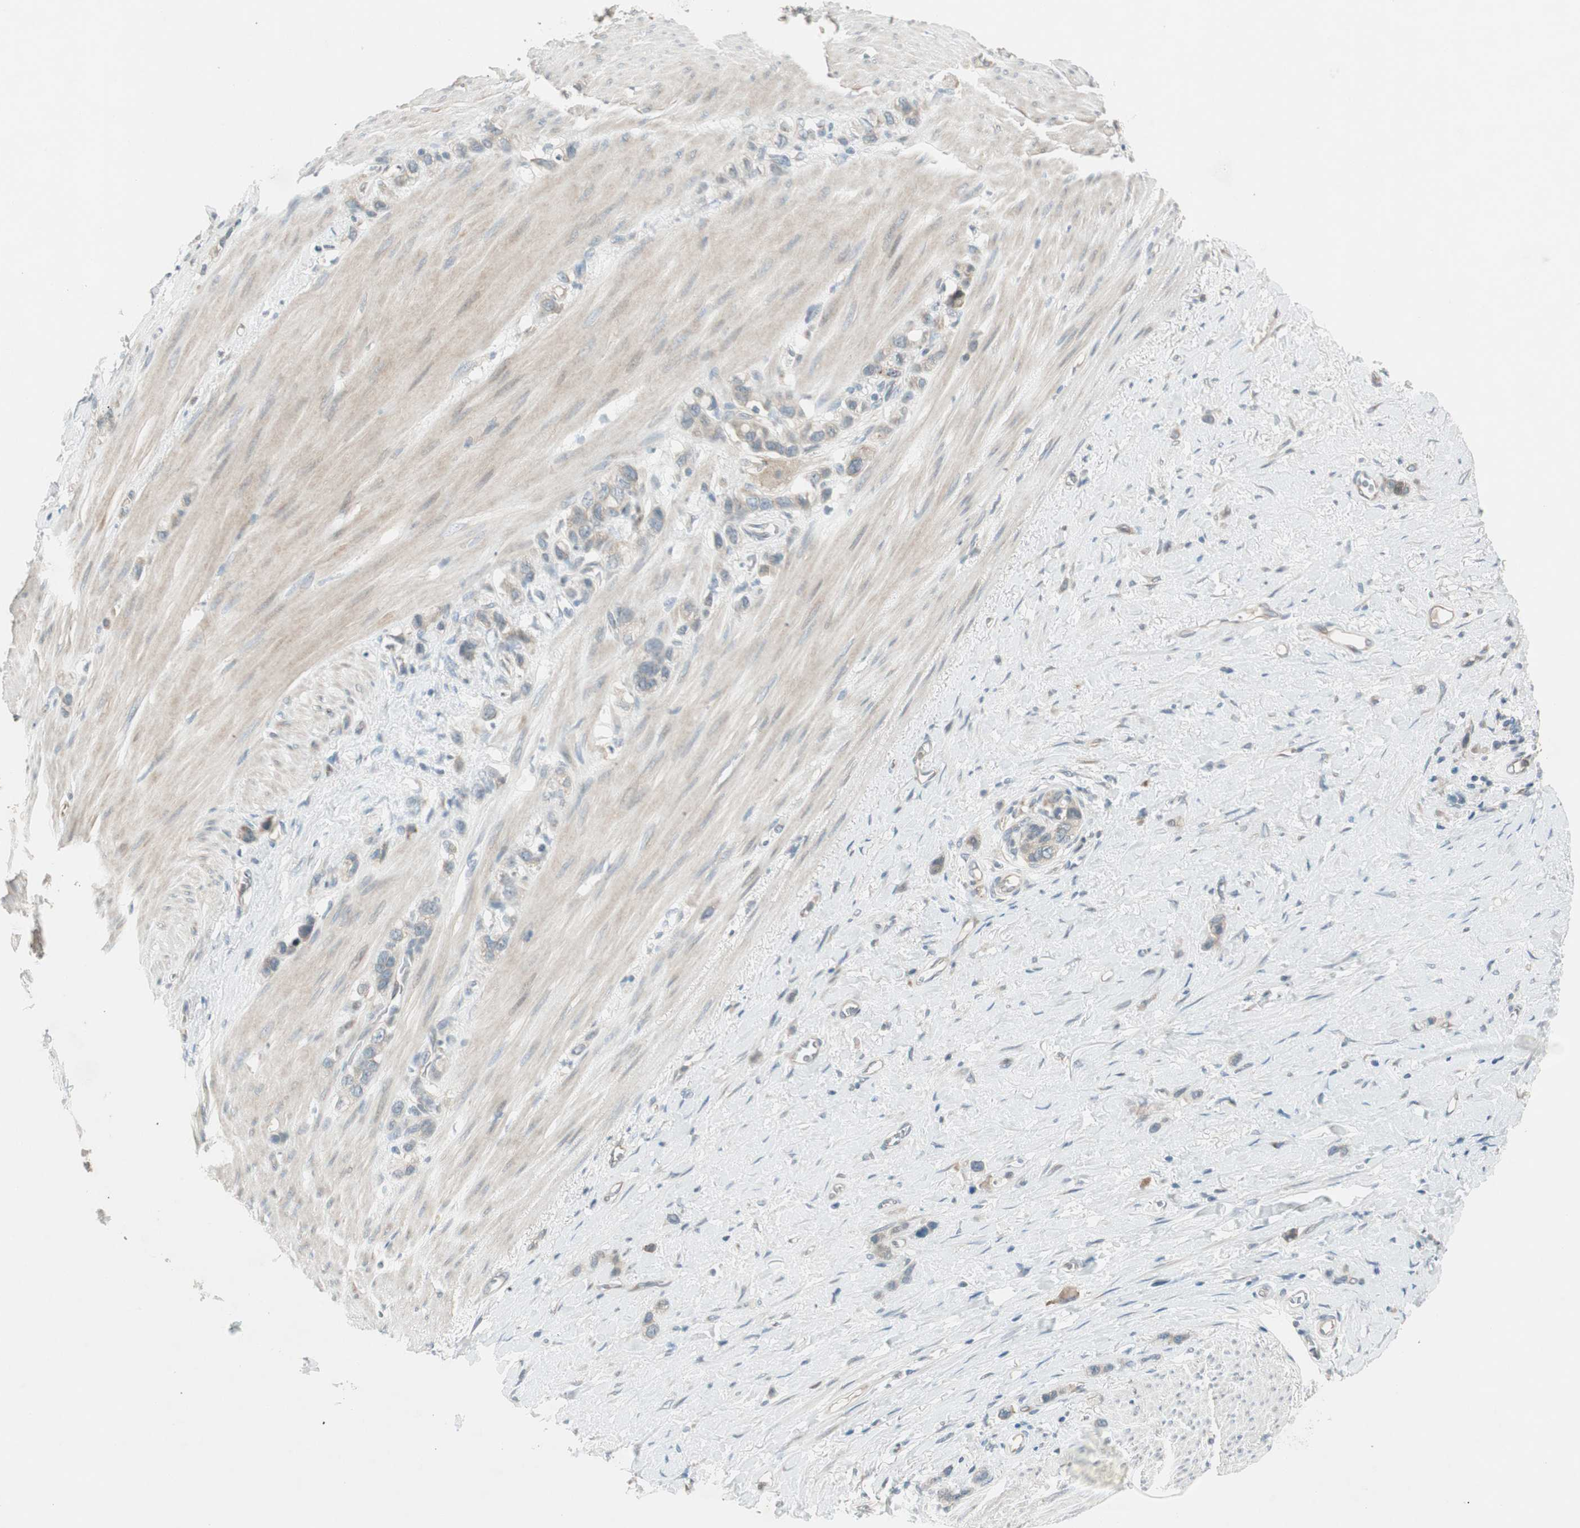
{"staining": {"intensity": "weak", "quantity": "<25%", "location": "cytoplasmic/membranous"}, "tissue": "stomach cancer", "cell_type": "Tumor cells", "image_type": "cancer", "snomed": [{"axis": "morphology", "description": "Normal tissue, NOS"}, {"axis": "morphology", "description": "Adenocarcinoma, NOS"}, {"axis": "morphology", "description": "Adenocarcinoma, High grade"}, {"axis": "topography", "description": "Stomach, upper"}, {"axis": "topography", "description": "Stomach"}], "caption": "Tumor cells are negative for protein expression in human stomach adenocarcinoma.", "gene": "CGRRF1", "patient": {"sex": "female", "age": 65}}